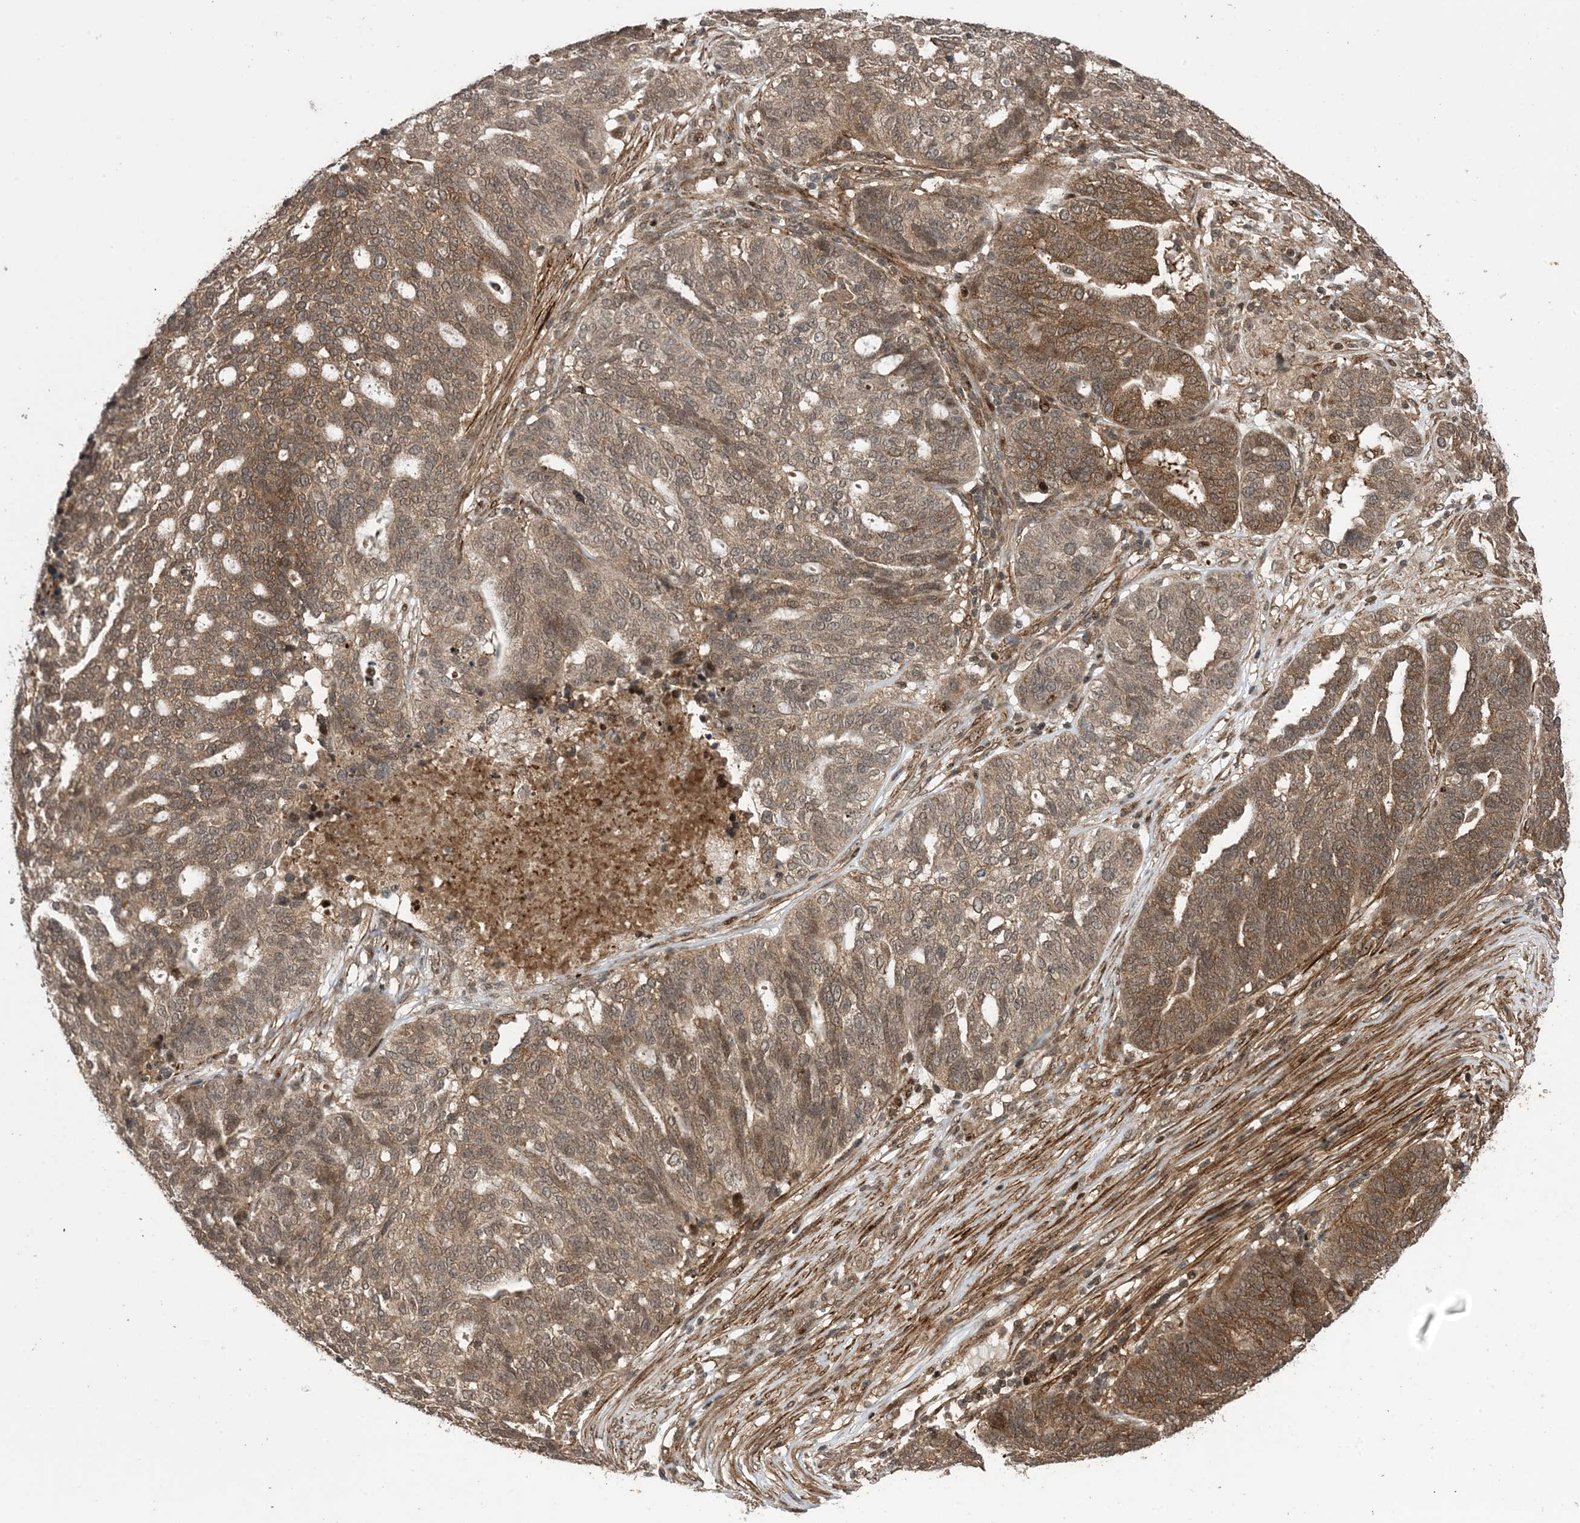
{"staining": {"intensity": "moderate", "quantity": ">75%", "location": "cytoplasmic/membranous"}, "tissue": "ovarian cancer", "cell_type": "Tumor cells", "image_type": "cancer", "snomed": [{"axis": "morphology", "description": "Cystadenocarcinoma, serous, NOS"}, {"axis": "topography", "description": "Ovary"}], "caption": "Immunohistochemical staining of human ovarian cancer (serous cystadenocarcinoma) exhibits moderate cytoplasmic/membranous protein staining in approximately >75% of tumor cells.", "gene": "ZNF511", "patient": {"sex": "female", "age": 59}}